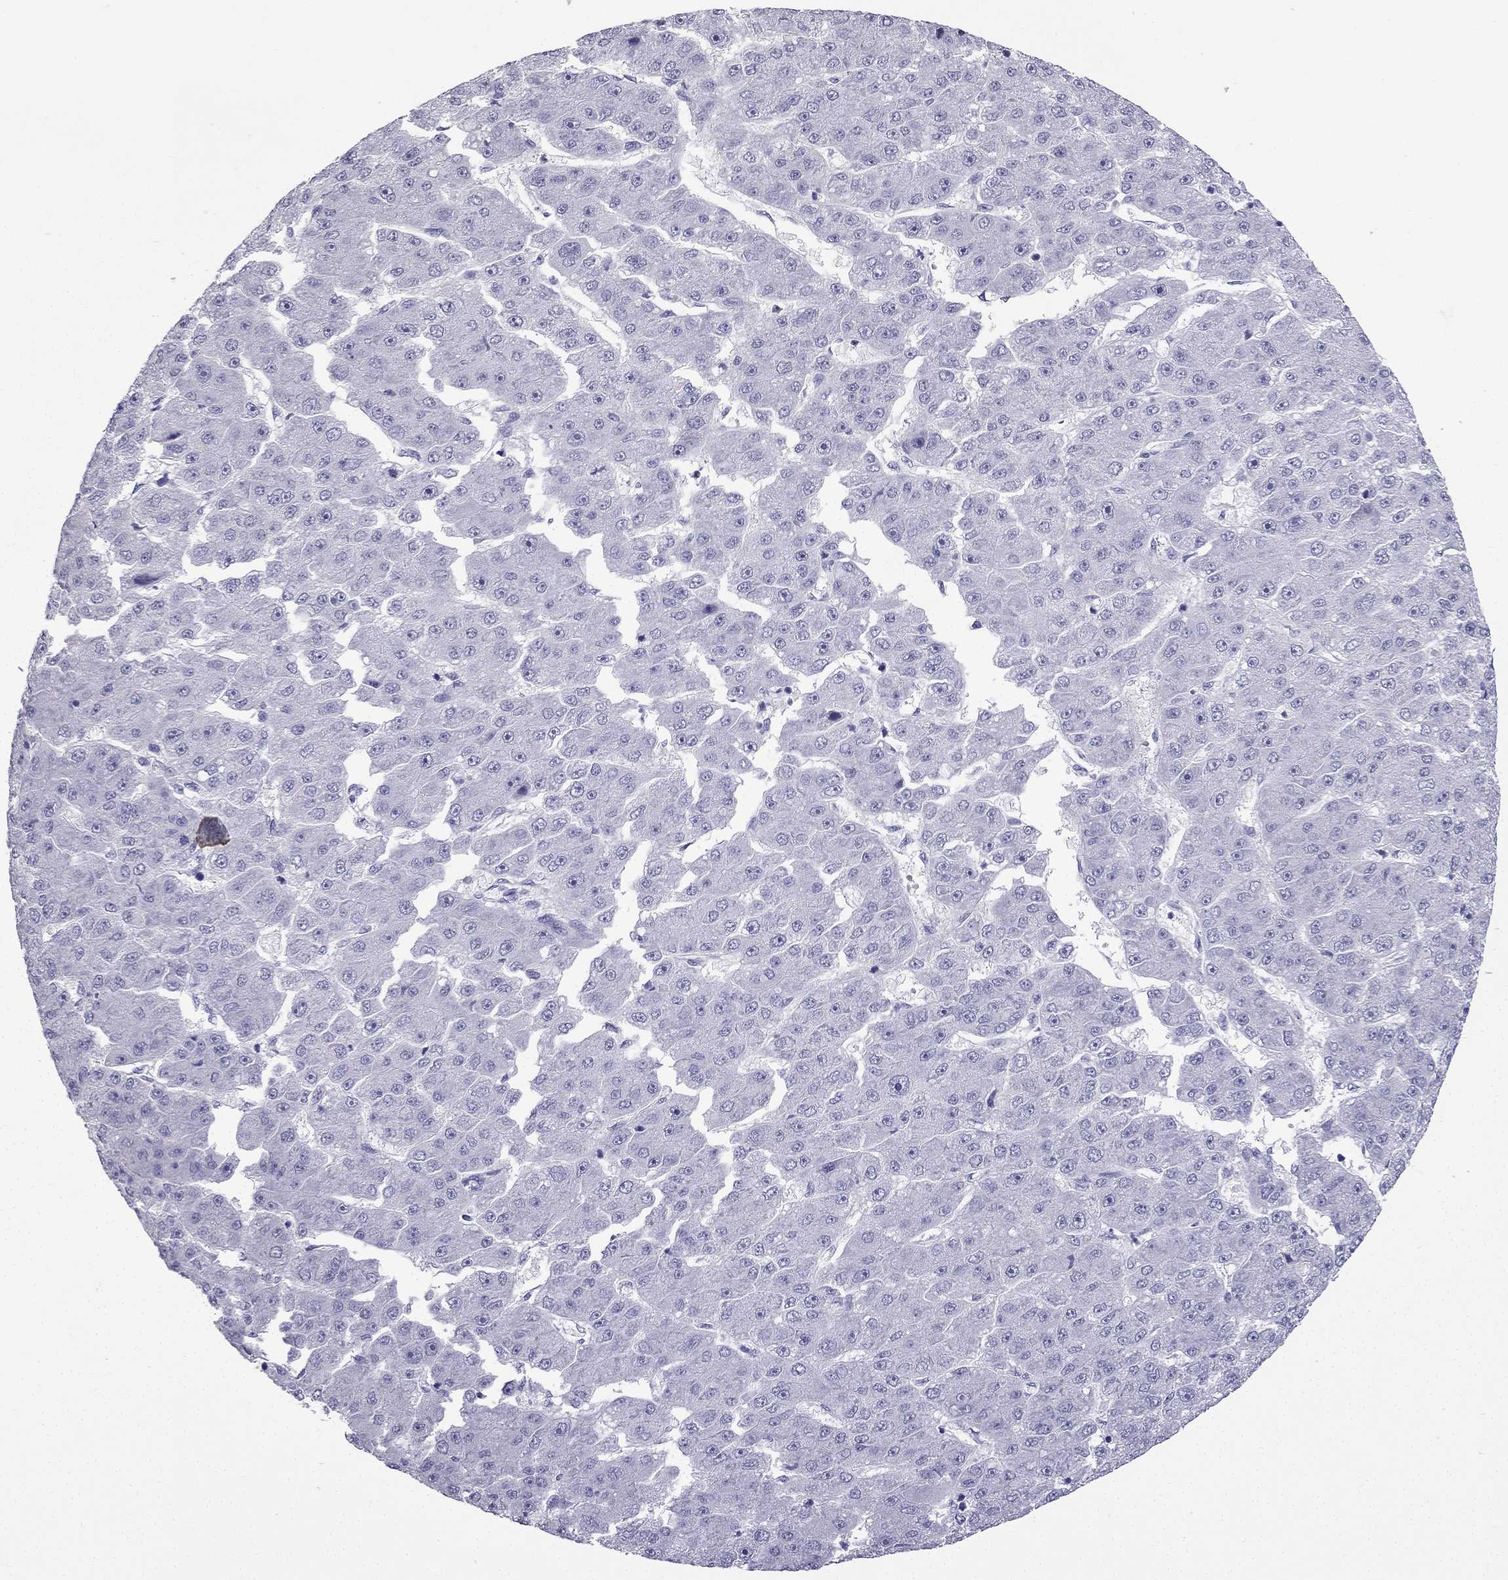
{"staining": {"intensity": "negative", "quantity": "none", "location": "none"}, "tissue": "liver cancer", "cell_type": "Tumor cells", "image_type": "cancer", "snomed": [{"axis": "morphology", "description": "Carcinoma, Hepatocellular, NOS"}, {"axis": "topography", "description": "Liver"}], "caption": "Immunohistochemistry of human liver cancer displays no positivity in tumor cells.", "gene": "GJA8", "patient": {"sex": "male", "age": 67}}